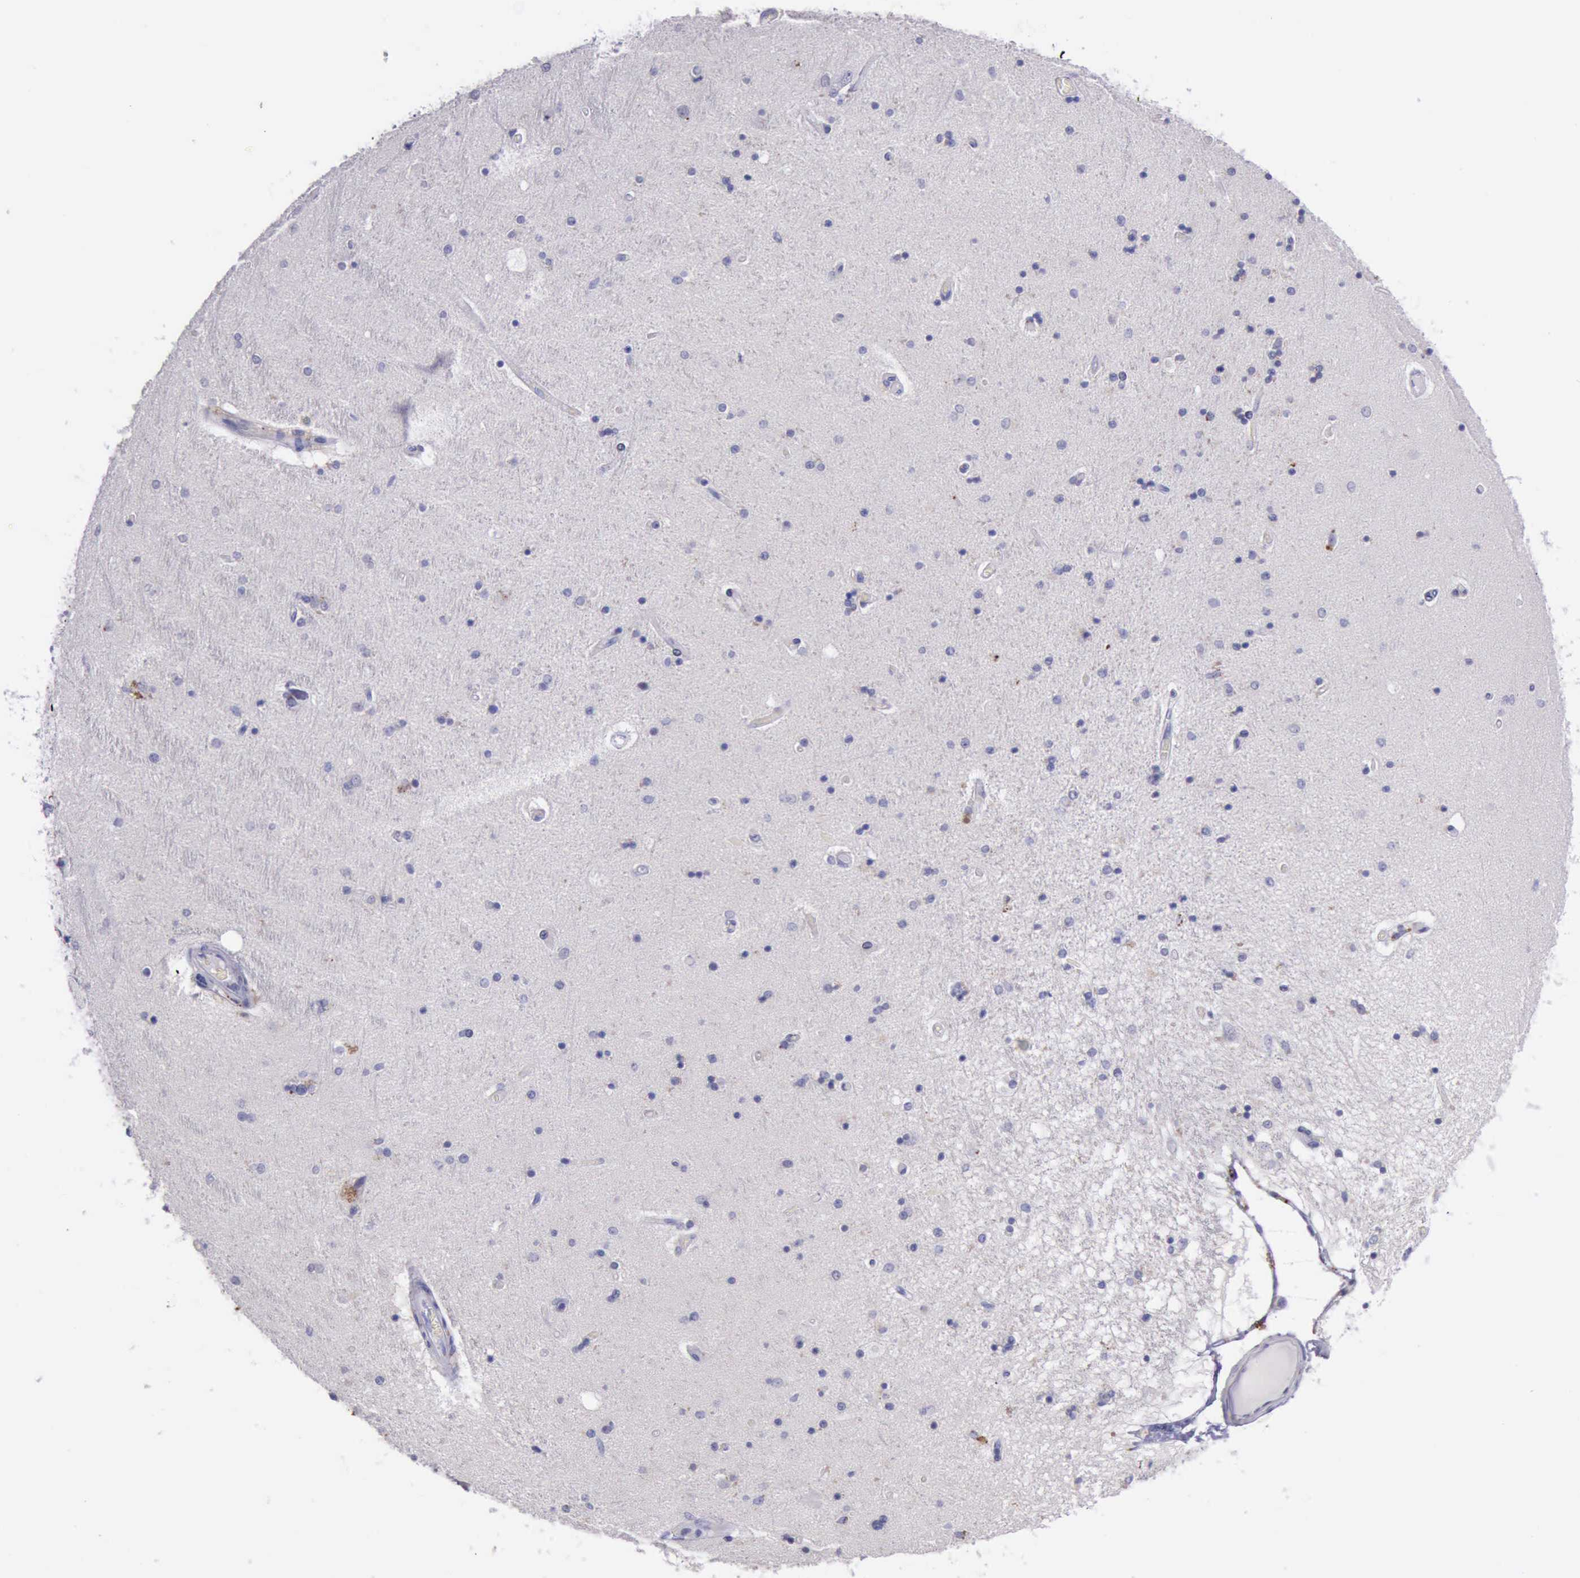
{"staining": {"intensity": "negative", "quantity": "none", "location": "none"}, "tissue": "hippocampus", "cell_type": "Glial cells", "image_type": "normal", "snomed": [{"axis": "morphology", "description": "Normal tissue, NOS"}, {"axis": "topography", "description": "Hippocampus"}], "caption": "Glial cells show no significant protein expression in benign hippocampus. (DAB immunohistochemistry (IHC) with hematoxylin counter stain).", "gene": "GLA", "patient": {"sex": "female", "age": 54}}